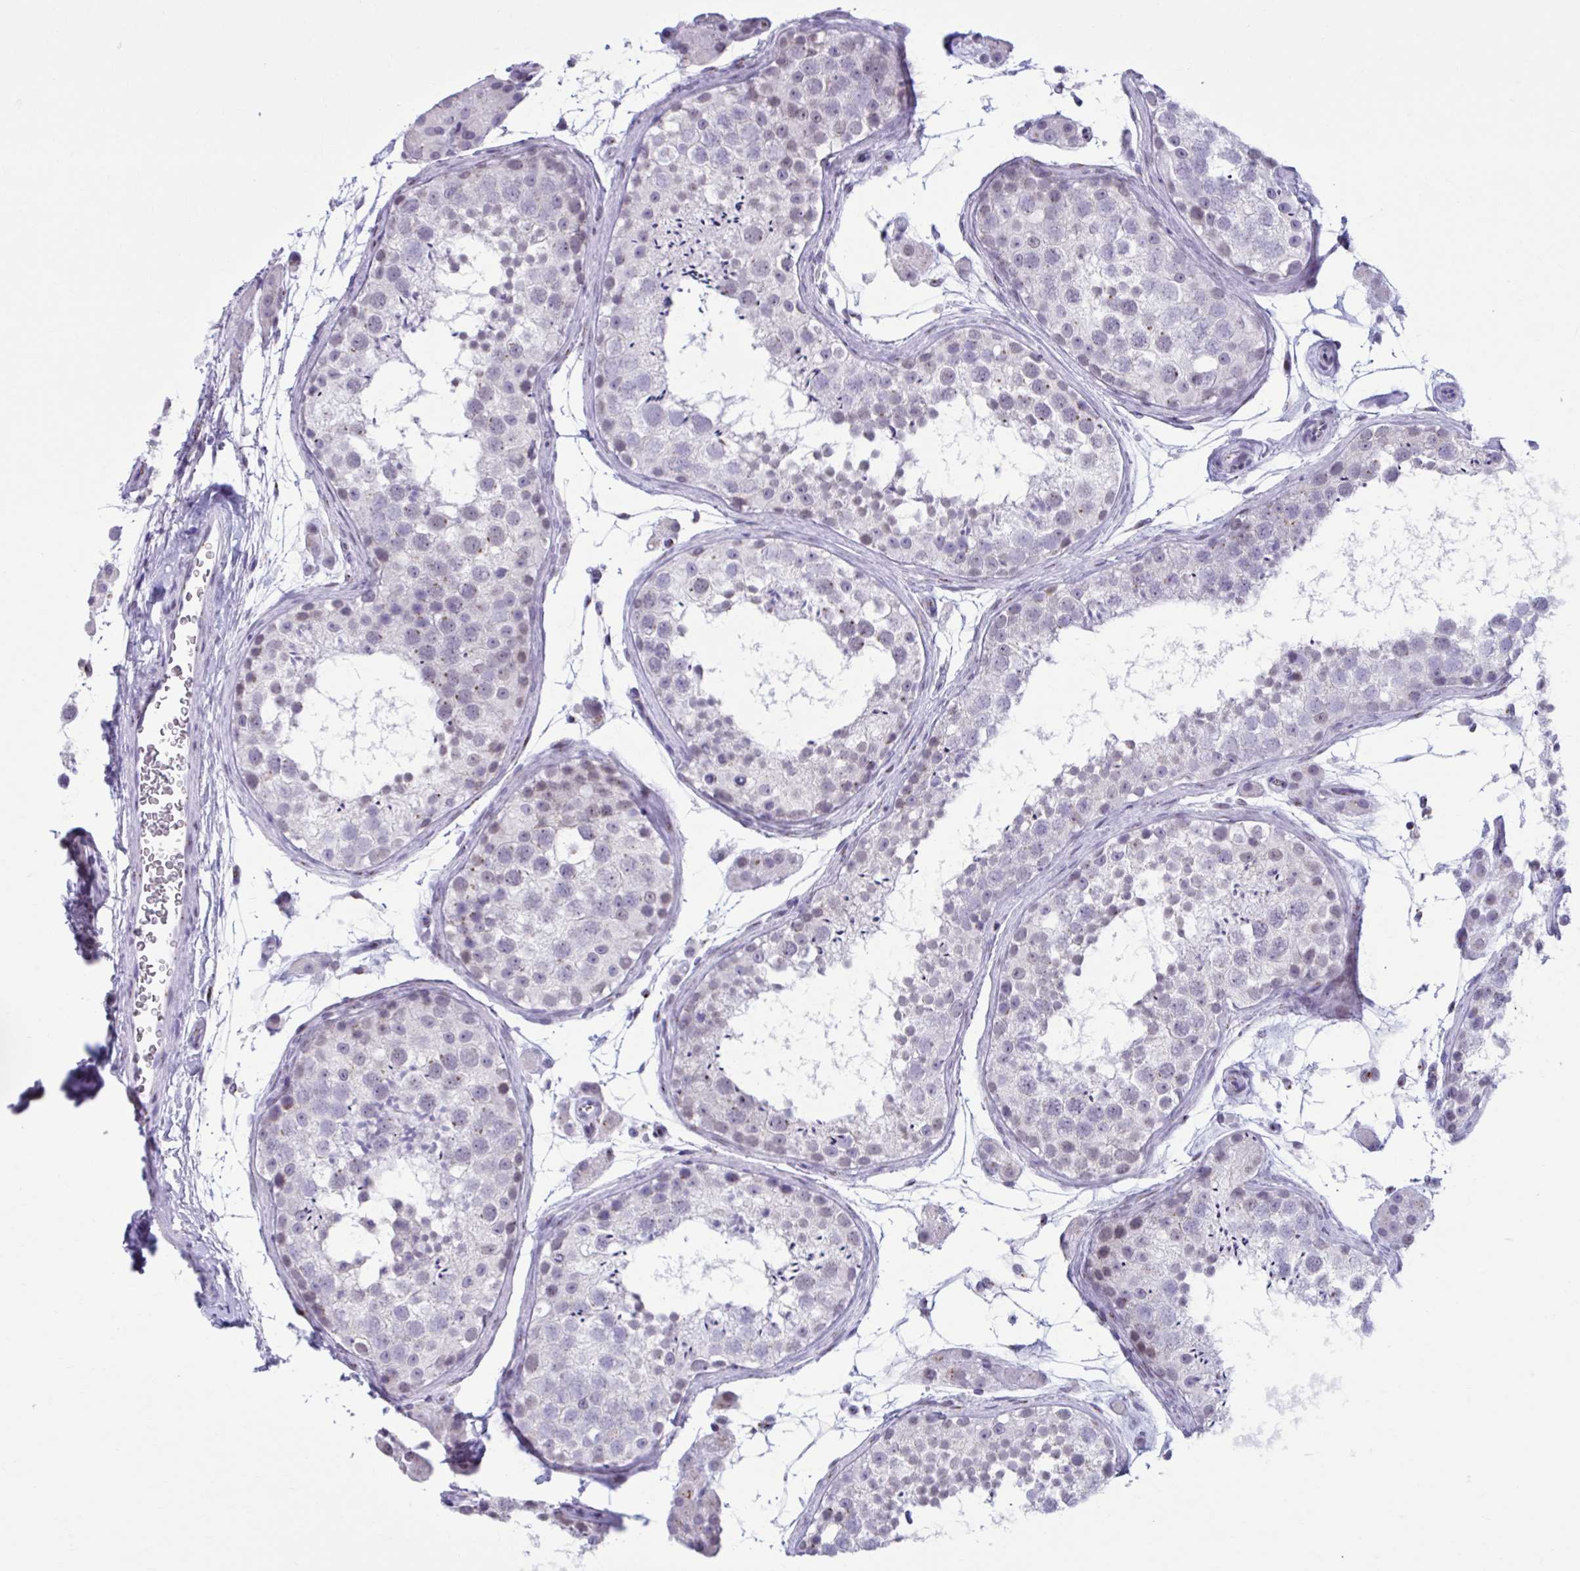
{"staining": {"intensity": "moderate", "quantity": "<25%", "location": "cytoplasmic/membranous,nuclear"}, "tissue": "testis", "cell_type": "Cells in seminiferous ducts", "image_type": "normal", "snomed": [{"axis": "morphology", "description": "Normal tissue, NOS"}, {"axis": "topography", "description": "Testis"}], "caption": "A micrograph of human testis stained for a protein reveals moderate cytoplasmic/membranous,nuclear brown staining in cells in seminiferous ducts.", "gene": "ZNF682", "patient": {"sex": "male", "age": 41}}